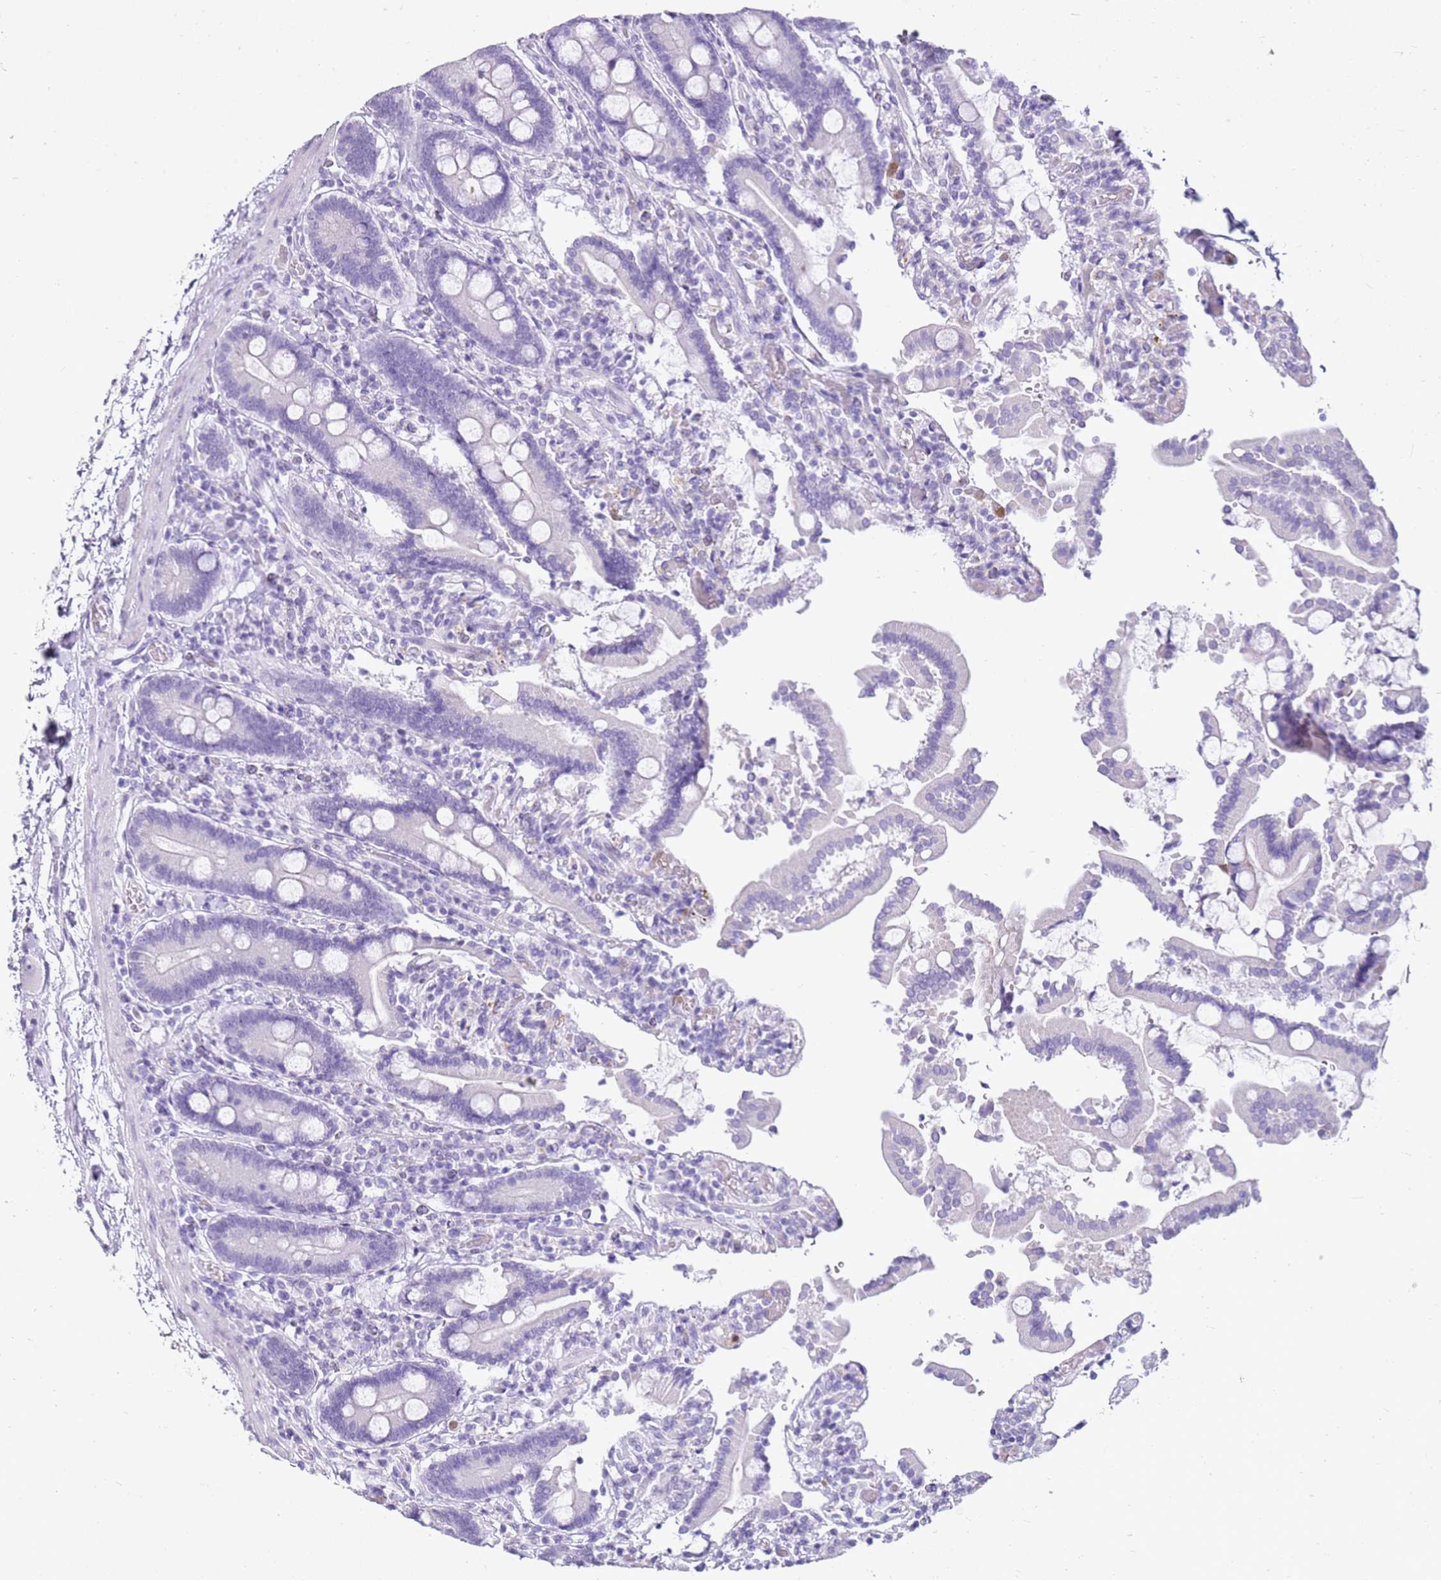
{"staining": {"intensity": "negative", "quantity": "none", "location": "none"}, "tissue": "duodenum", "cell_type": "Glandular cells", "image_type": "normal", "snomed": [{"axis": "morphology", "description": "Normal tissue, NOS"}, {"axis": "topography", "description": "Duodenum"}], "caption": "IHC of unremarkable duodenum shows no staining in glandular cells. (DAB immunohistochemistry with hematoxylin counter stain).", "gene": "CSTA", "patient": {"sex": "male", "age": 55}}